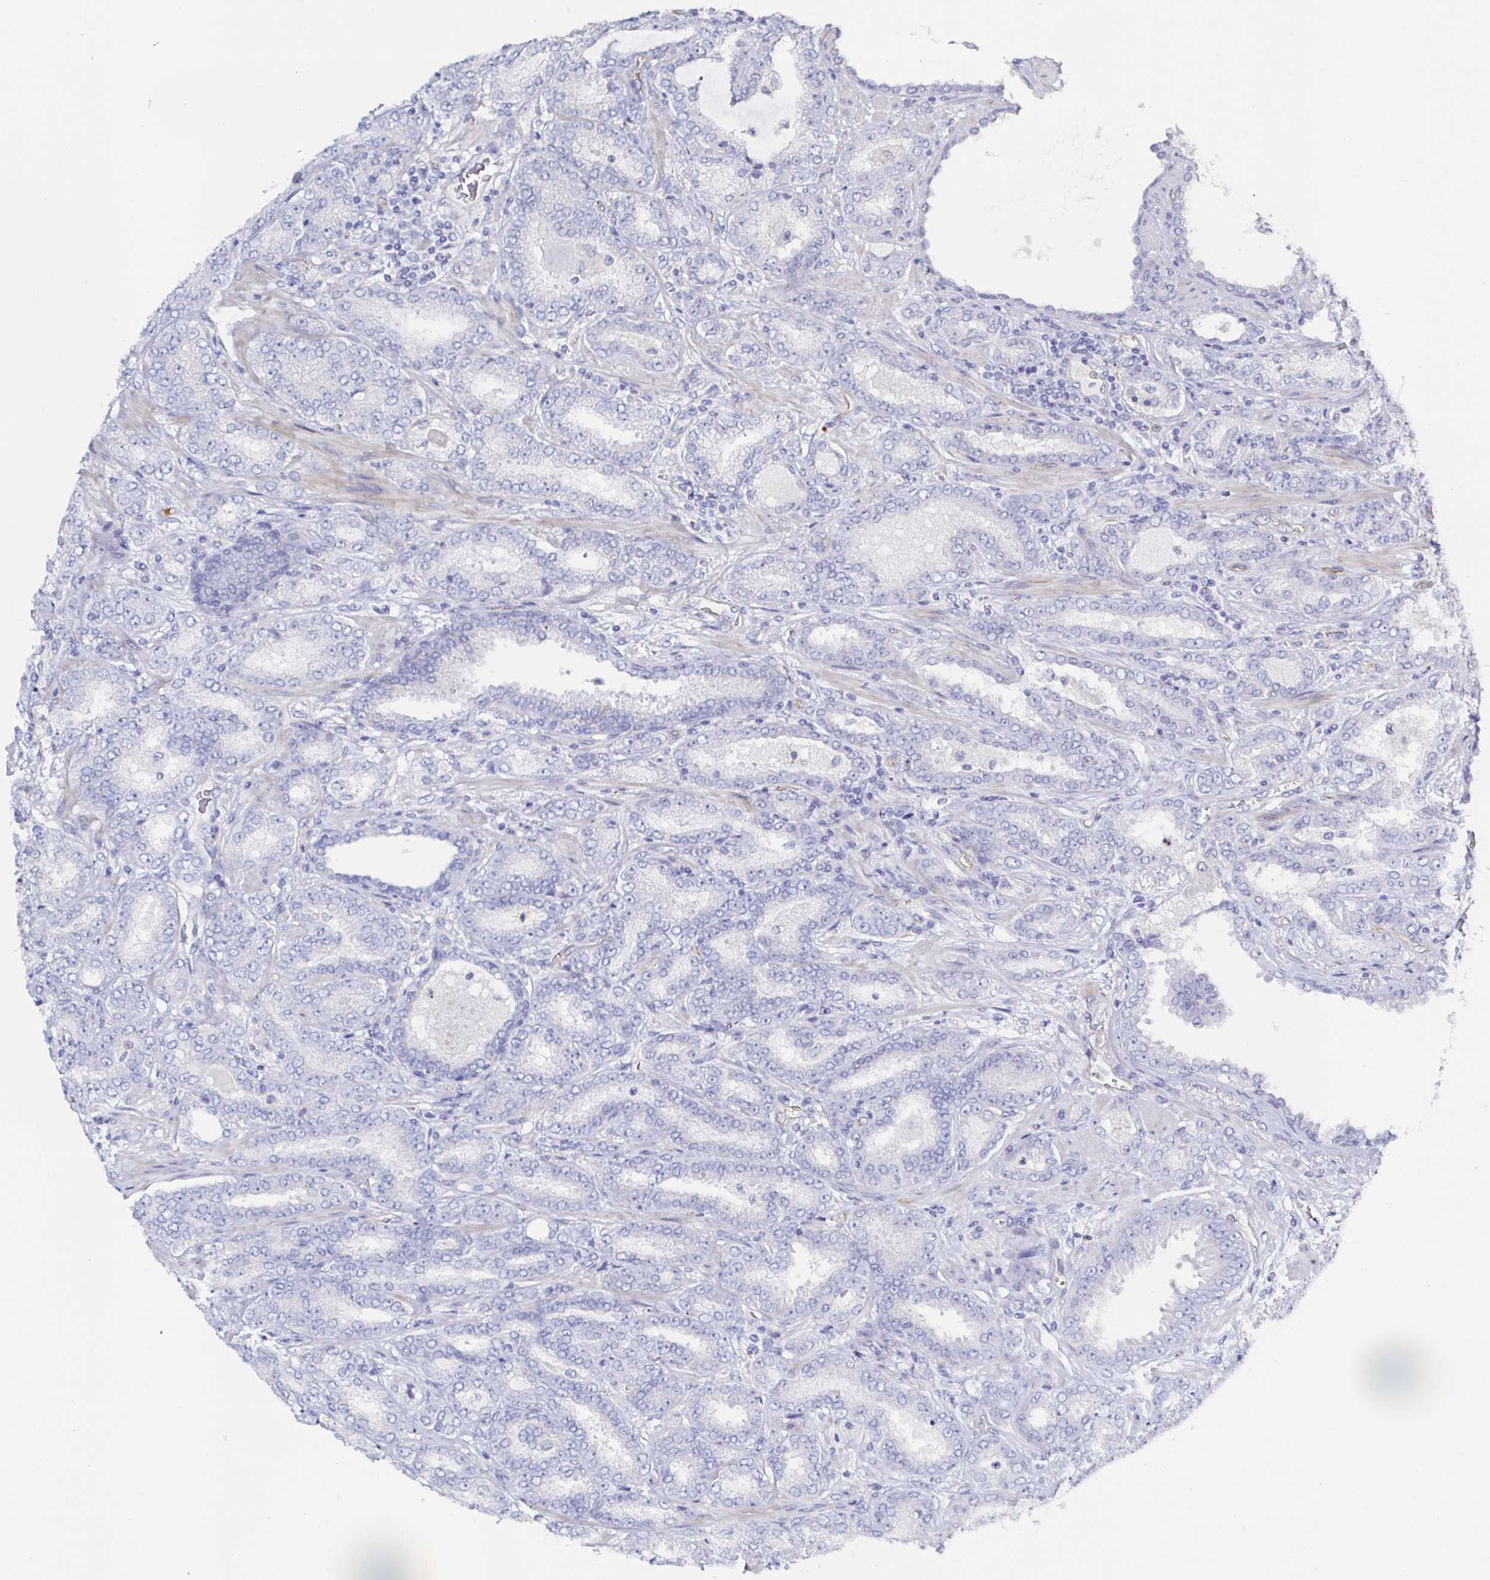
{"staining": {"intensity": "negative", "quantity": "none", "location": "none"}, "tissue": "prostate cancer", "cell_type": "Tumor cells", "image_type": "cancer", "snomed": [{"axis": "morphology", "description": "Adenocarcinoma, High grade"}, {"axis": "topography", "description": "Prostate"}], "caption": "Tumor cells are negative for protein expression in human prostate high-grade adenocarcinoma. (DAB (3,3'-diaminobenzidine) immunohistochemistry (IHC) with hematoxylin counter stain).", "gene": "ACSBG2", "patient": {"sex": "male", "age": 72}}